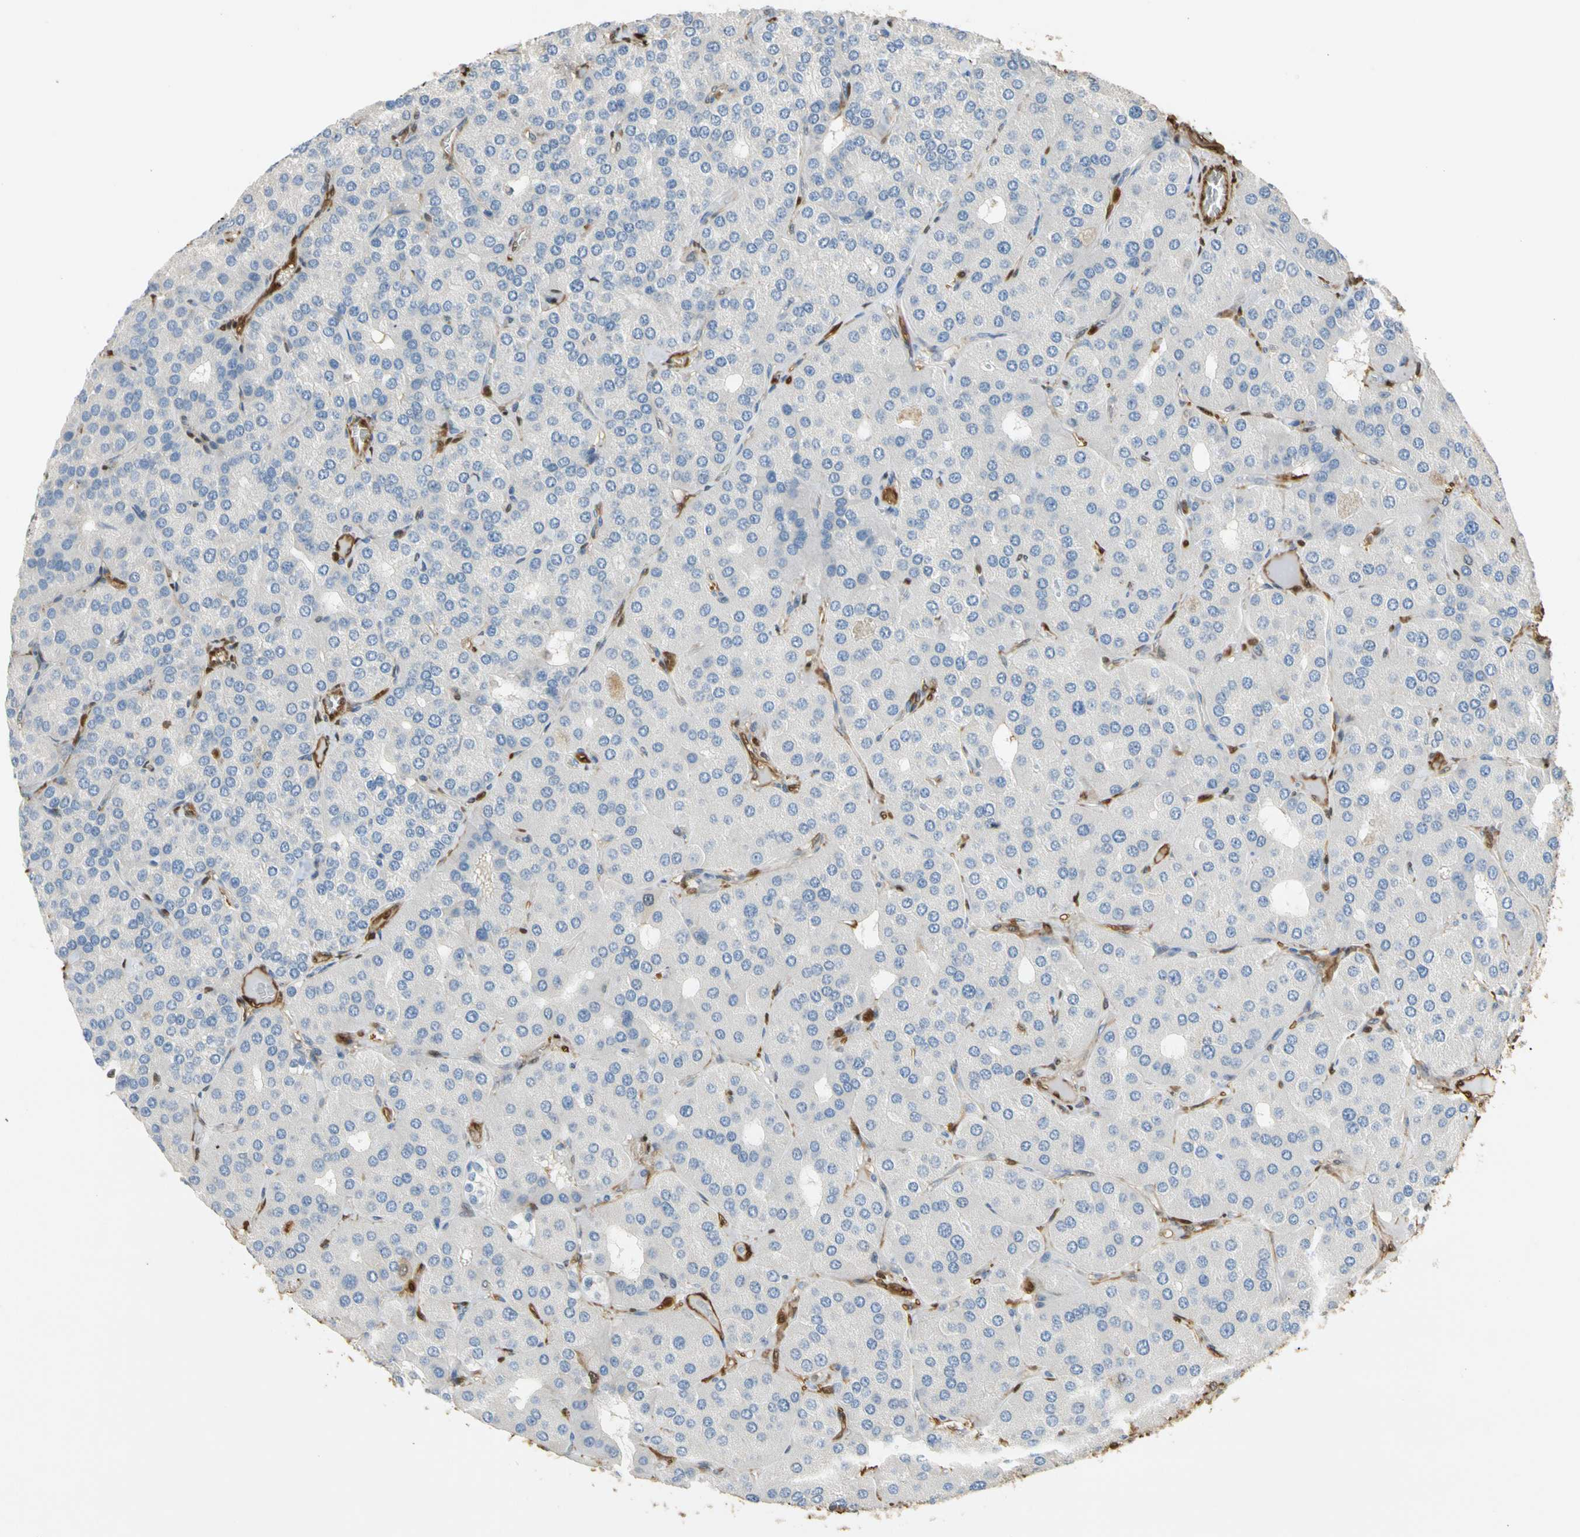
{"staining": {"intensity": "negative", "quantity": "none", "location": "none"}, "tissue": "parathyroid gland", "cell_type": "Glandular cells", "image_type": "normal", "snomed": [{"axis": "morphology", "description": "Normal tissue, NOS"}, {"axis": "morphology", "description": "Adenoma, NOS"}, {"axis": "topography", "description": "Parathyroid gland"}], "caption": "High power microscopy photomicrograph of an immunohistochemistry (IHC) image of normal parathyroid gland, revealing no significant staining in glandular cells.", "gene": "S100A6", "patient": {"sex": "female", "age": 86}}